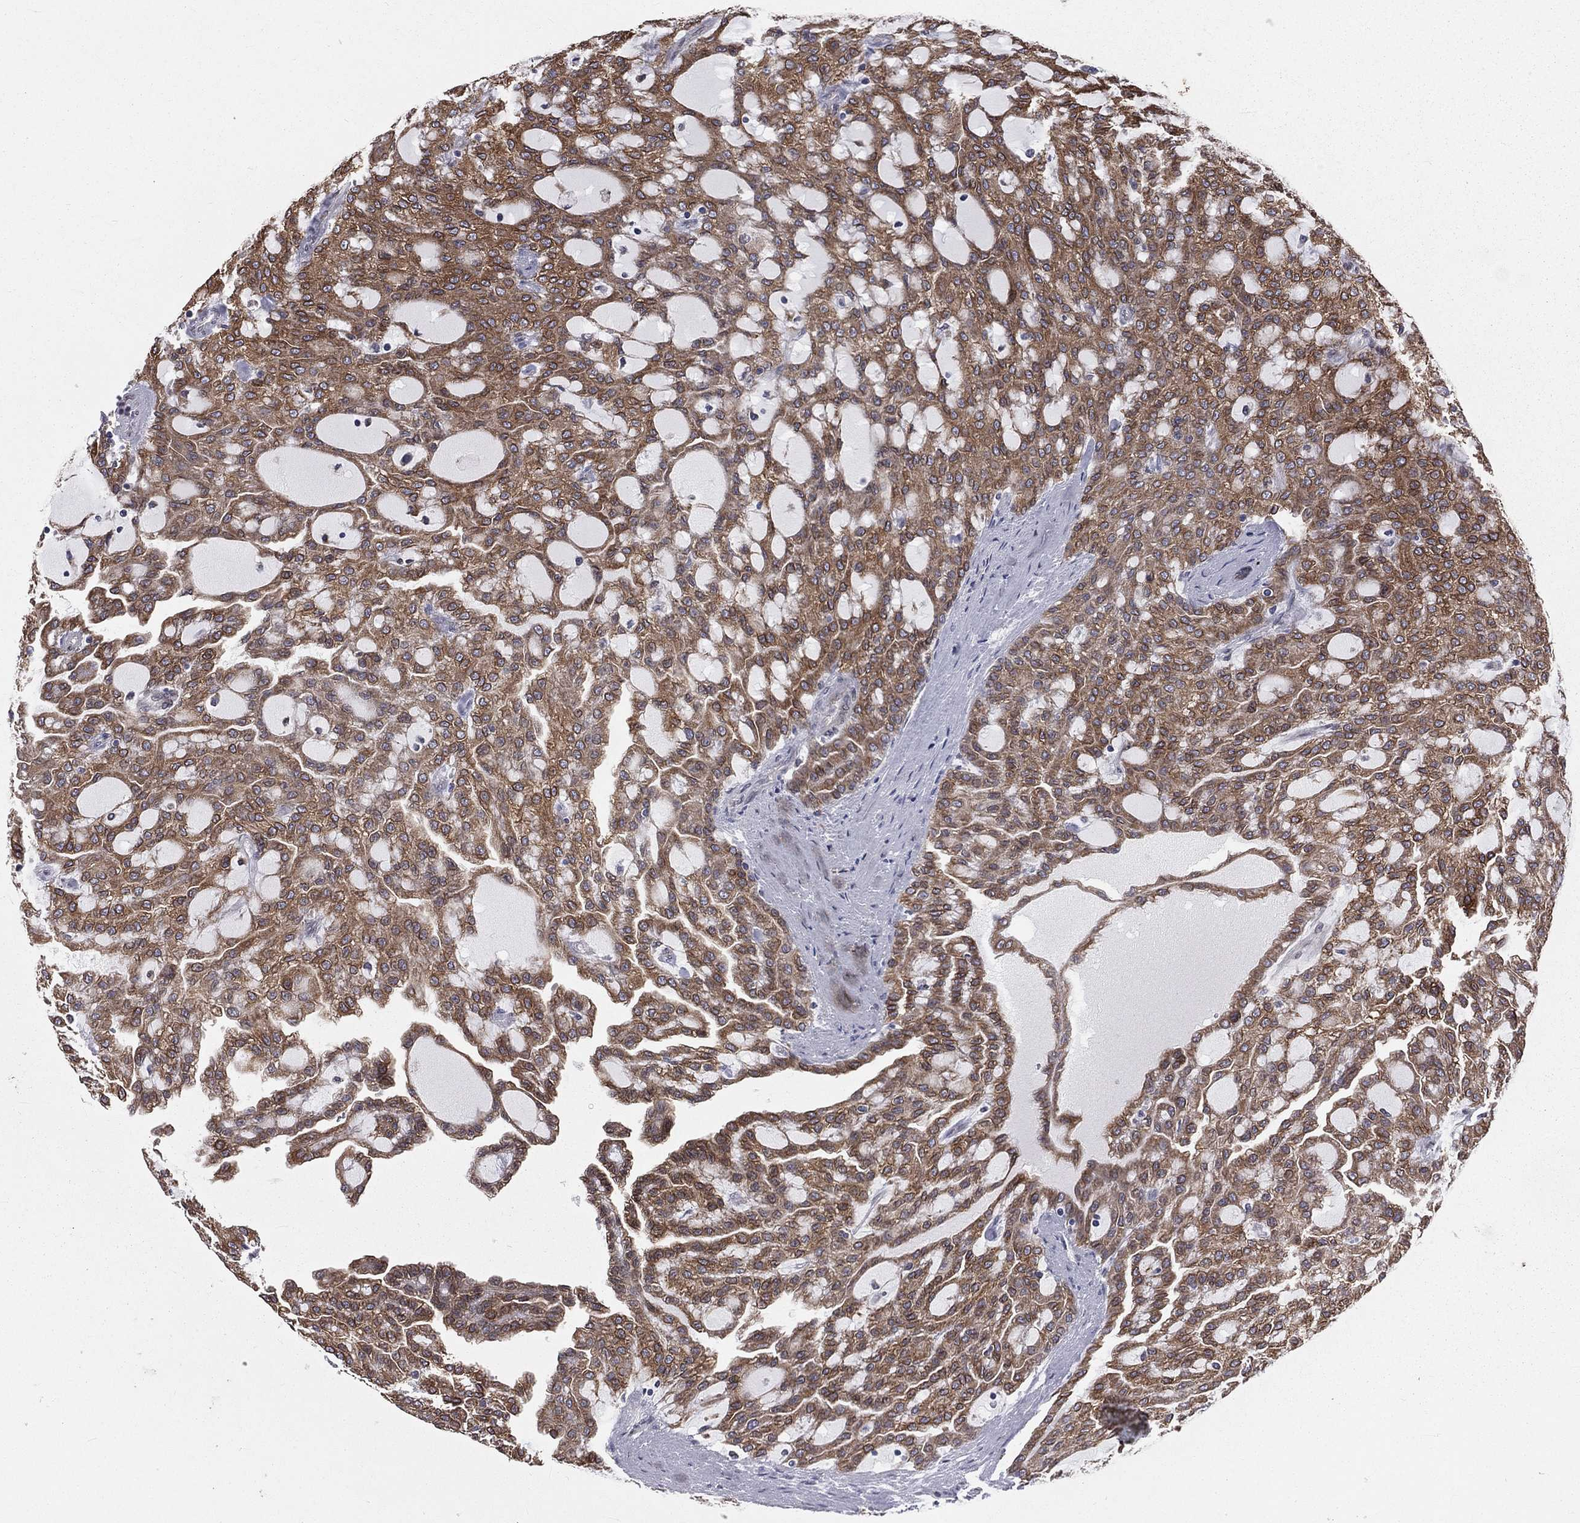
{"staining": {"intensity": "strong", "quantity": ">75%", "location": "cytoplasmic/membranous"}, "tissue": "renal cancer", "cell_type": "Tumor cells", "image_type": "cancer", "snomed": [{"axis": "morphology", "description": "Adenocarcinoma, NOS"}, {"axis": "topography", "description": "Kidney"}], "caption": "The immunohistochemical stain shows strong cytoplasmic/membranous staining in tumor cells of renal adenocarcinoma tissue. (IHC, brightfield microscopy, high magnification).", "gene": "PGRMC1", "patient": {"sex": "male", "age": 63}}